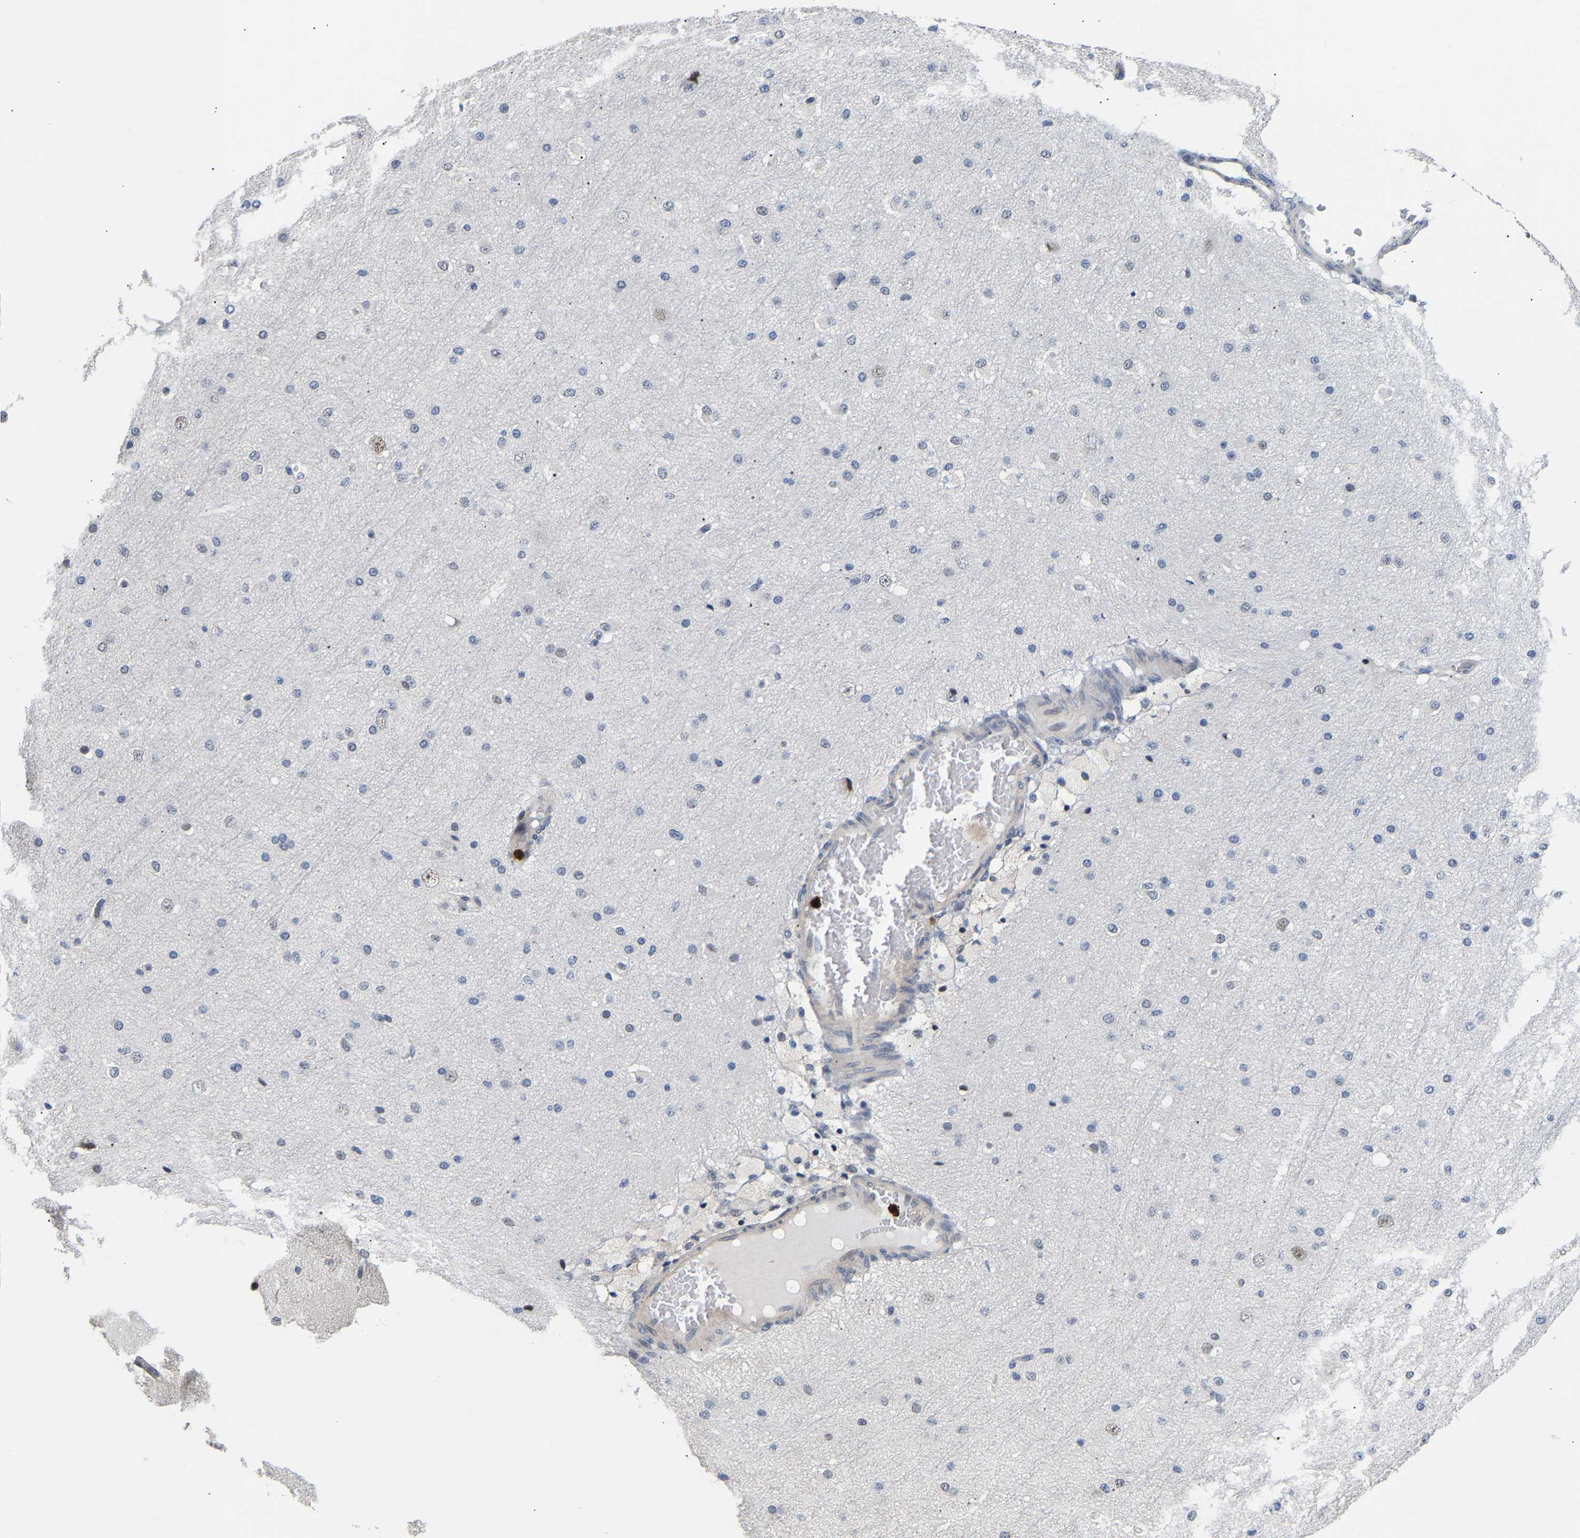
{"staining": {"intensity": "negative", "quantity": "none", "location": "none"}, "tissue": "cerebral cortex", "cell_type": "Endothelial cells", "image_type": "normal", "snomed": [{"axis": "morphology", "description": "Normal tissue, NOS"}, {"axis": "morphology", "description": "Developmental malformation"}, {"axis": "topography", "description": "Cerebral cortex"}], "caption": "Immunohistochemistry of normal human cerebral cortex shows no staining in endothelial cells. (Immunohistochemistry, brightfield microscopy, high magnification).", "gene": "TDRD7", "patient": {"sex": "female", "age": 30}}